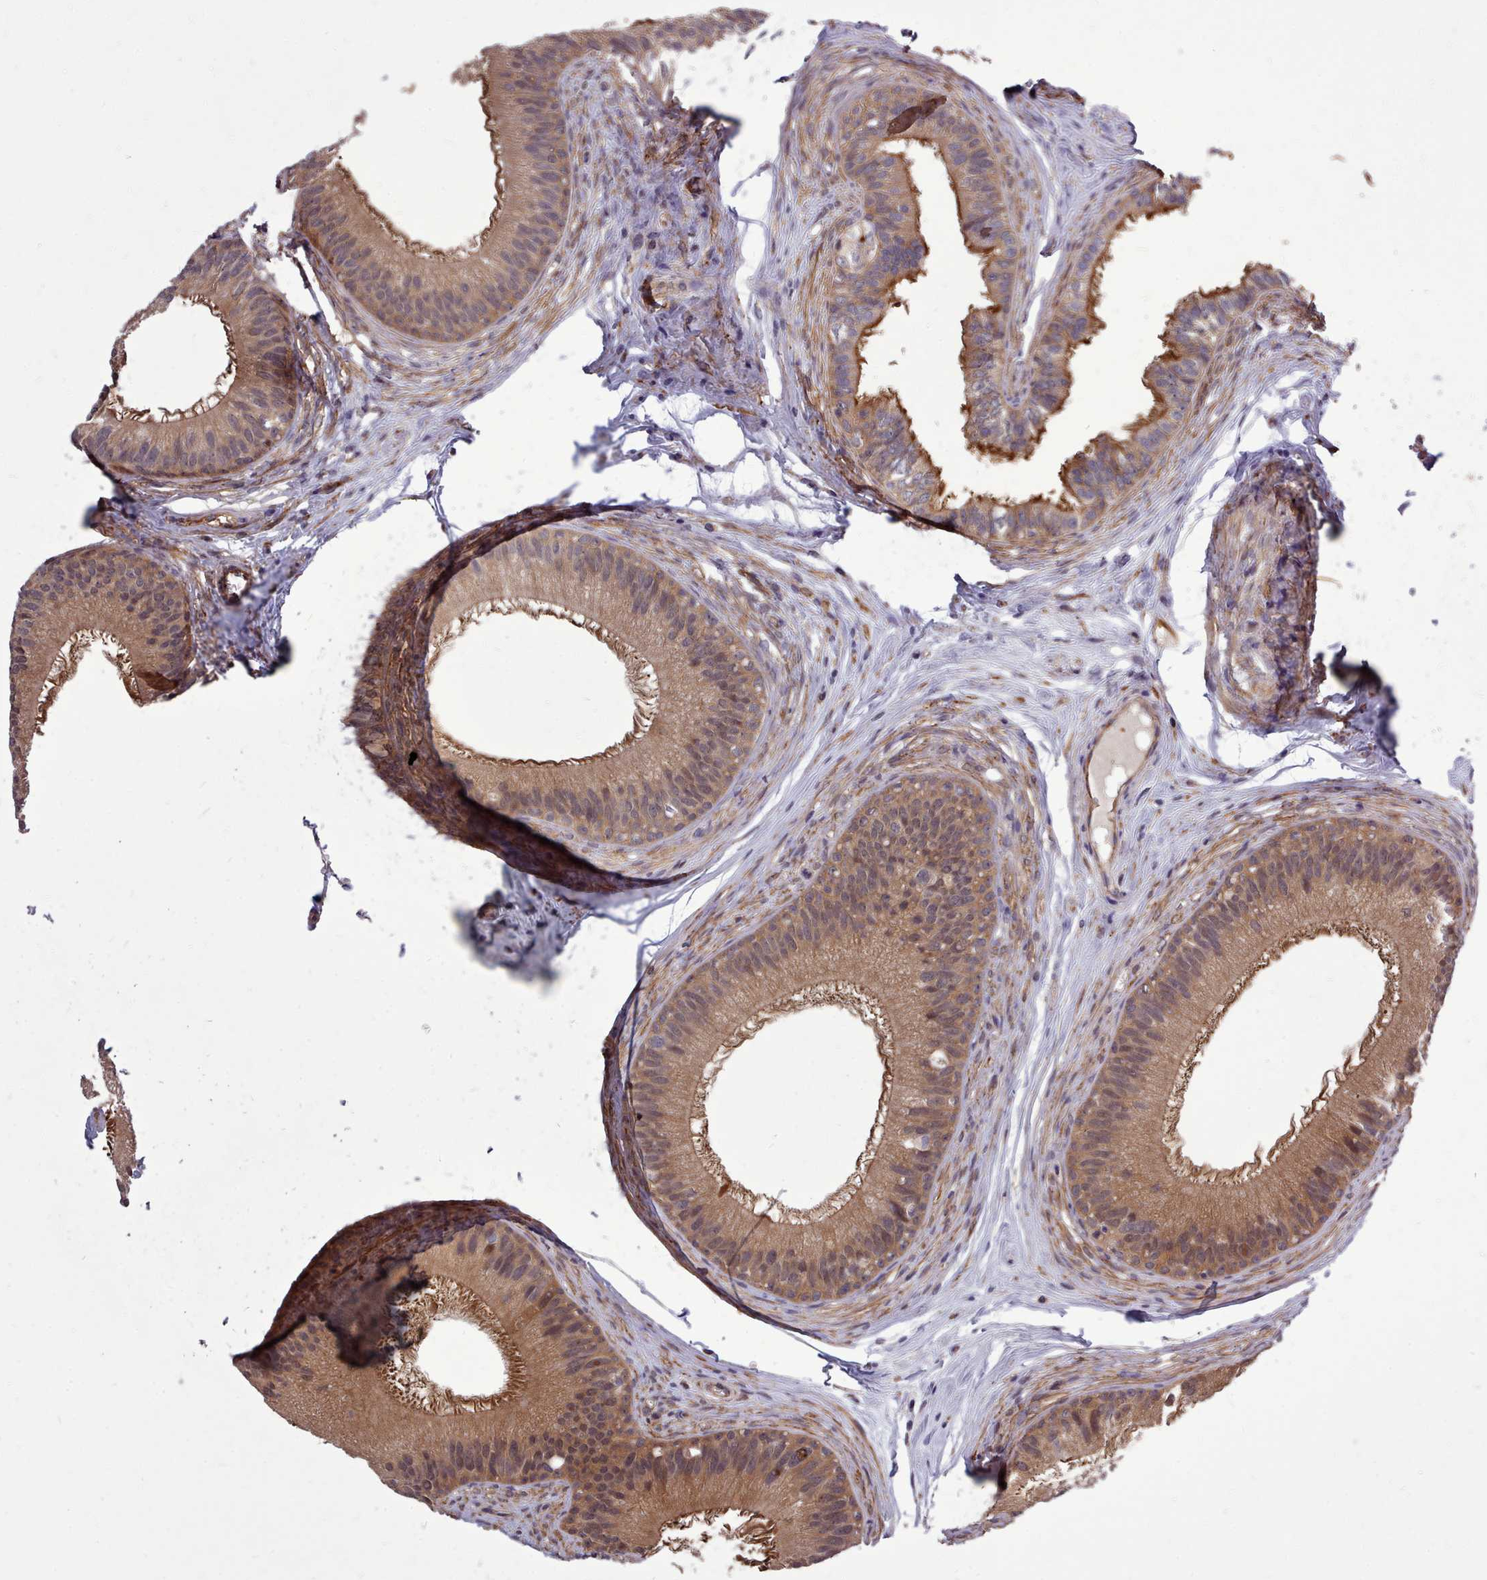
{"staining": {"intensity": "moderate", "quantity": ">75%", "location": "cytoplasmic/membranous"}, "tissue": "epididymis", "cell_type": "Glandular cells", "image_type": "normal", "snomed": [{"axis": "morphology", "description": "Normal tissue, NOS"}, {"axis": "topography", "description": "Epididymis"}], "caption": "The immunohistochemical stain shows moderate cytoplasmic/membranous staining in glandular cells of benign epididymis. (DAB = brown stain, brightfield microscopy at high magnification).", "gene": "STUB1", "patient": {"sex": "male", "age": 27}}